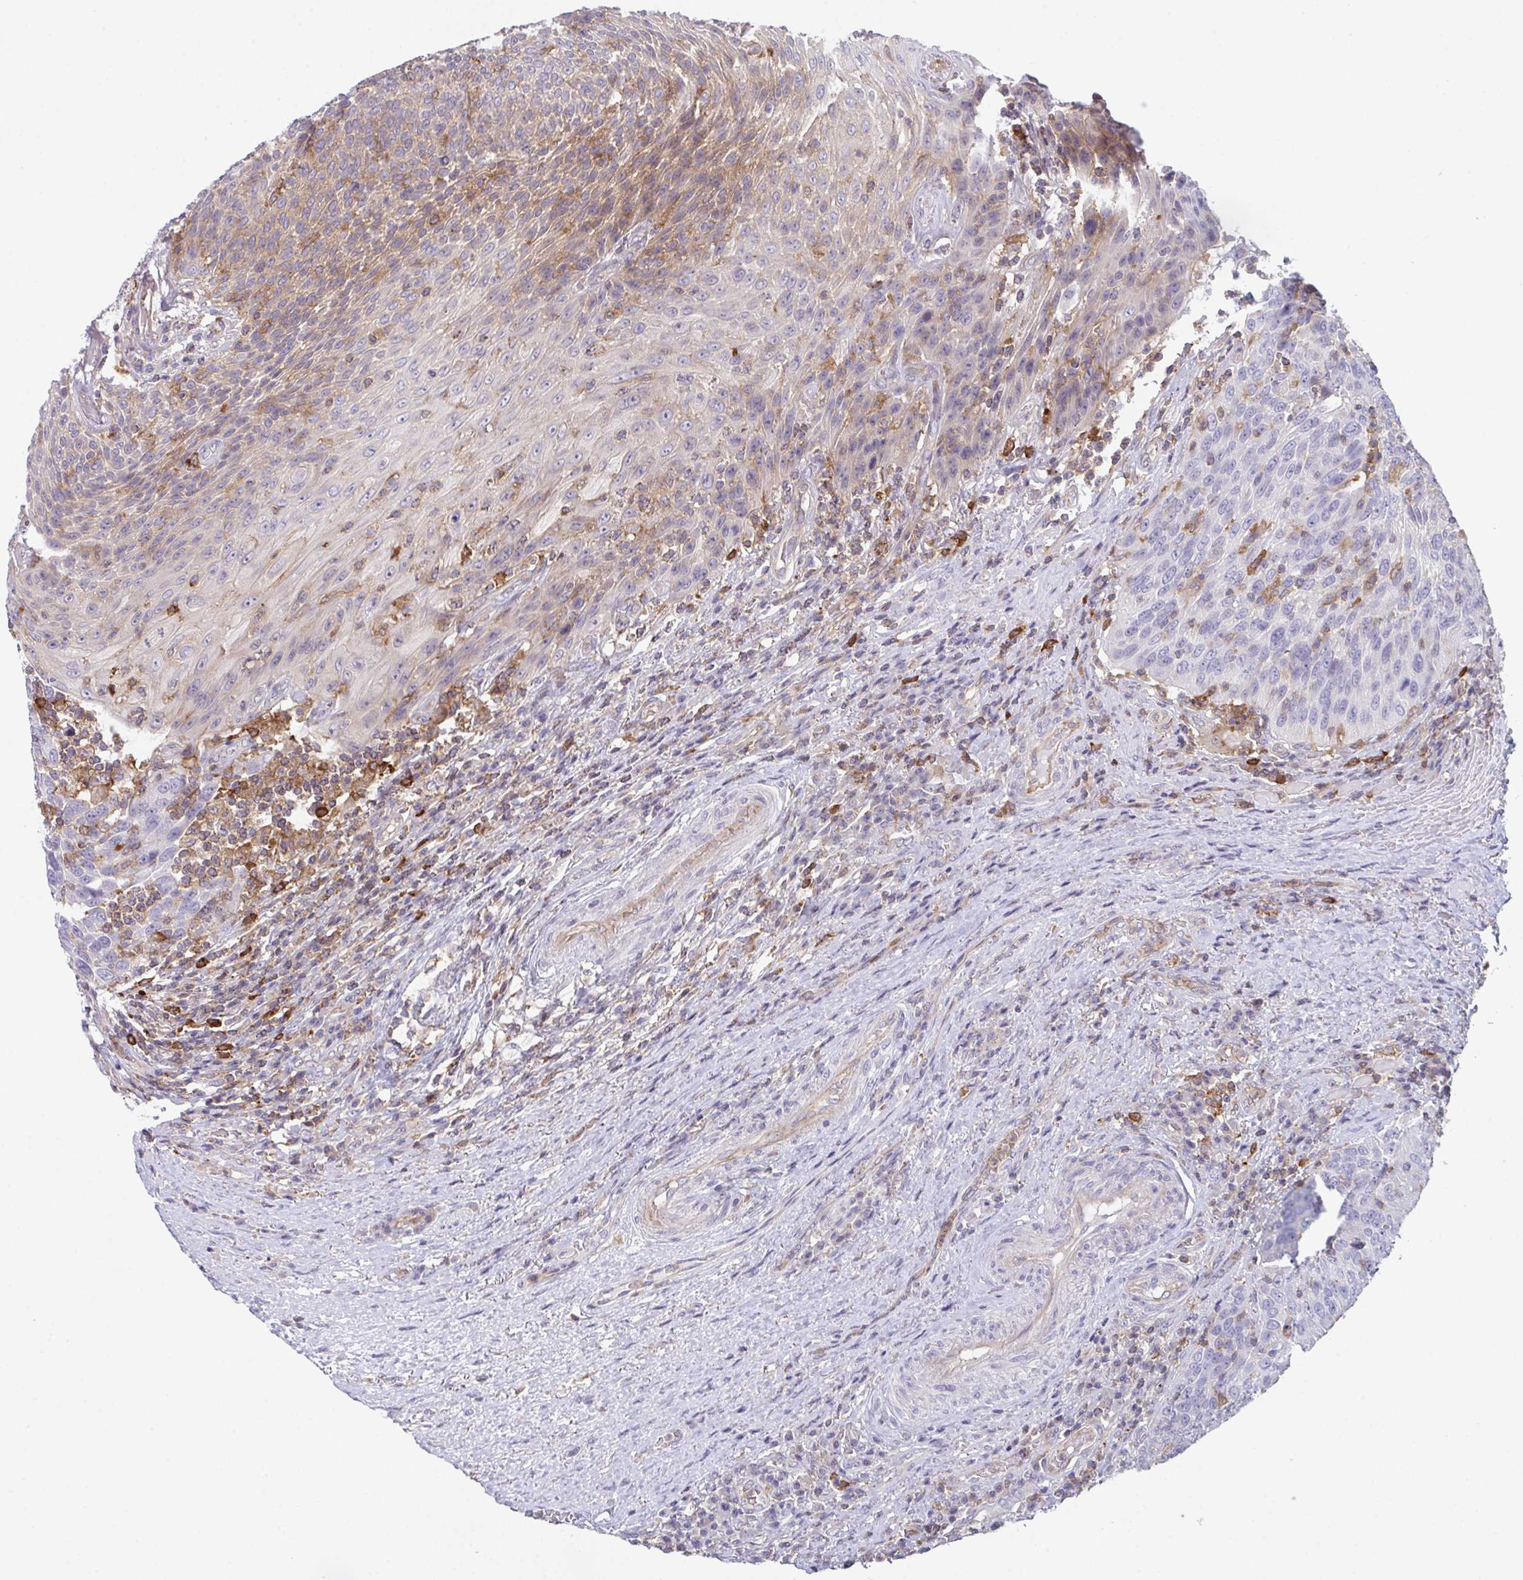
{"staining": {"intensity": "weak", "quantity": "<25%", "location": "cytoplasmic/membranous"}, "tissue": "urothelial cancer", "cell_type": "Tumor cells", "image_type": "cancer", "snomed": [{"axis": "morphology", "description": "Urothelial carcinoma, High grade"}, {"axis": "topography", "description": "Urinary bladder"}], "caption": "DAB immunohistochemical staining of human urothelial cancer demonstrates no significant expression in tumor cells.", "gene": "DISP2", "patient": {"sex": "female", "age": 70}}